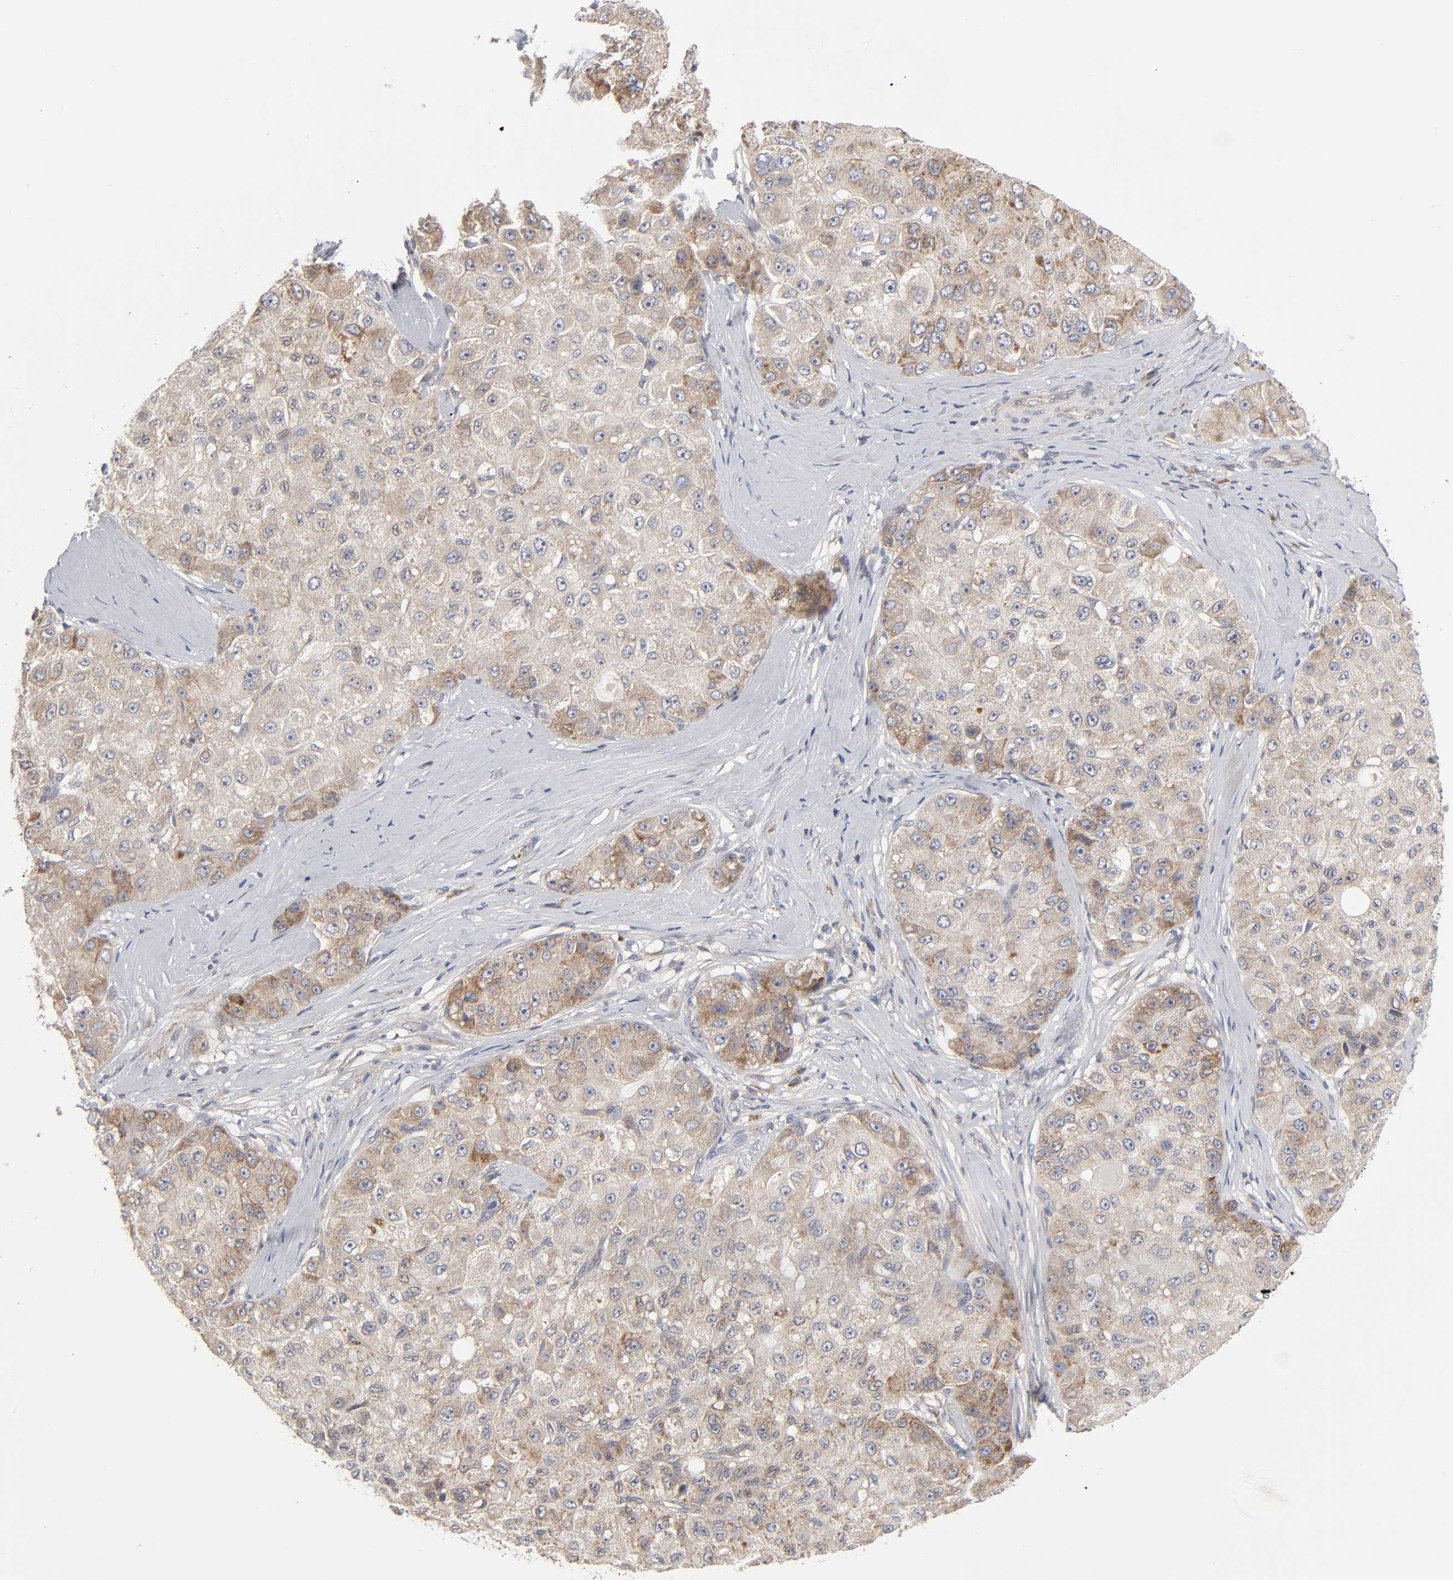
{"staining": {"intensity": "weak", "quantity": ">75%", "location": "cytoplasmic/membranous"}, "tissue": "liver cancer", "cell_type": "Tumor cells", "image_type": "cancer", "snomed": [{"axis": "morphology", "description": "Carcinoma, Hepatocellular, NOS"}, {"axis": "topography", "description": "Liver"}], "caption": "Liver hepatocellular carcinoma stained for a protein exhibits weak cytoplasmic/membranous positivity in tumor cells.", "gene": "IL4R", "patient": {"sex": "male", "age": 80}}